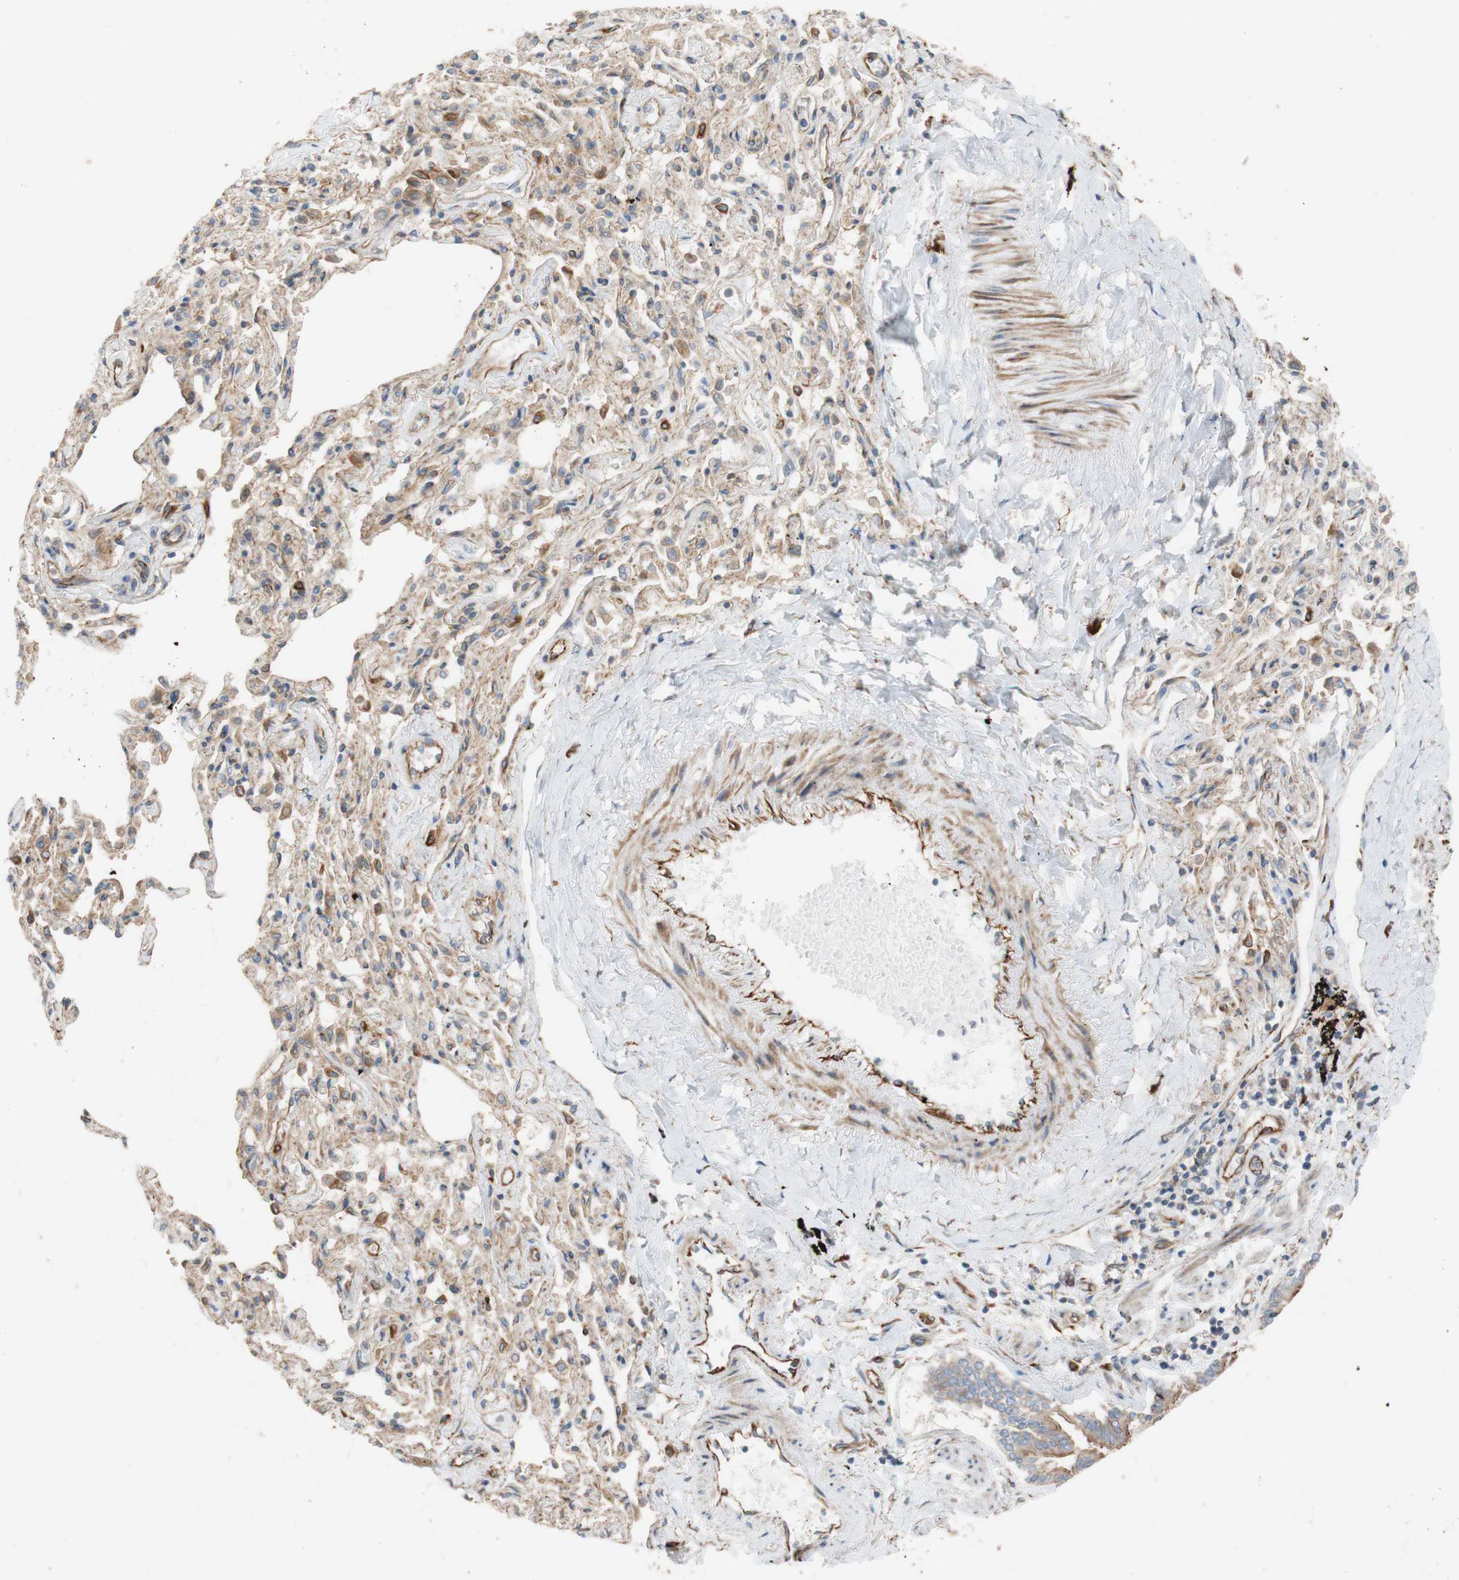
{"staining": {"intensity": "moderate", "quantity": ">75%", "location": "cytoplasmic/membranous"}, "tissue": "bronchus", "cell_type": "Respiratory epithelial cells", "image_type": "normal", "snomed": [{"axis": "morphology", "description": "Normal tissue, NOS"}, {"axis": "topography", "description": "Bronchus"}, {"axis": "topography", "description": "Lung"}], "caption": "Respiratory epithelial cells show medium levels of moderate cytoplasmic/membranous positivity in about >75% of cells in unremarkable bronchus. (Brightfield microscopy of DAB IHC at high magnification).", "gene": "C1orf43", "patient": {"sex": "male", "age": 64}}